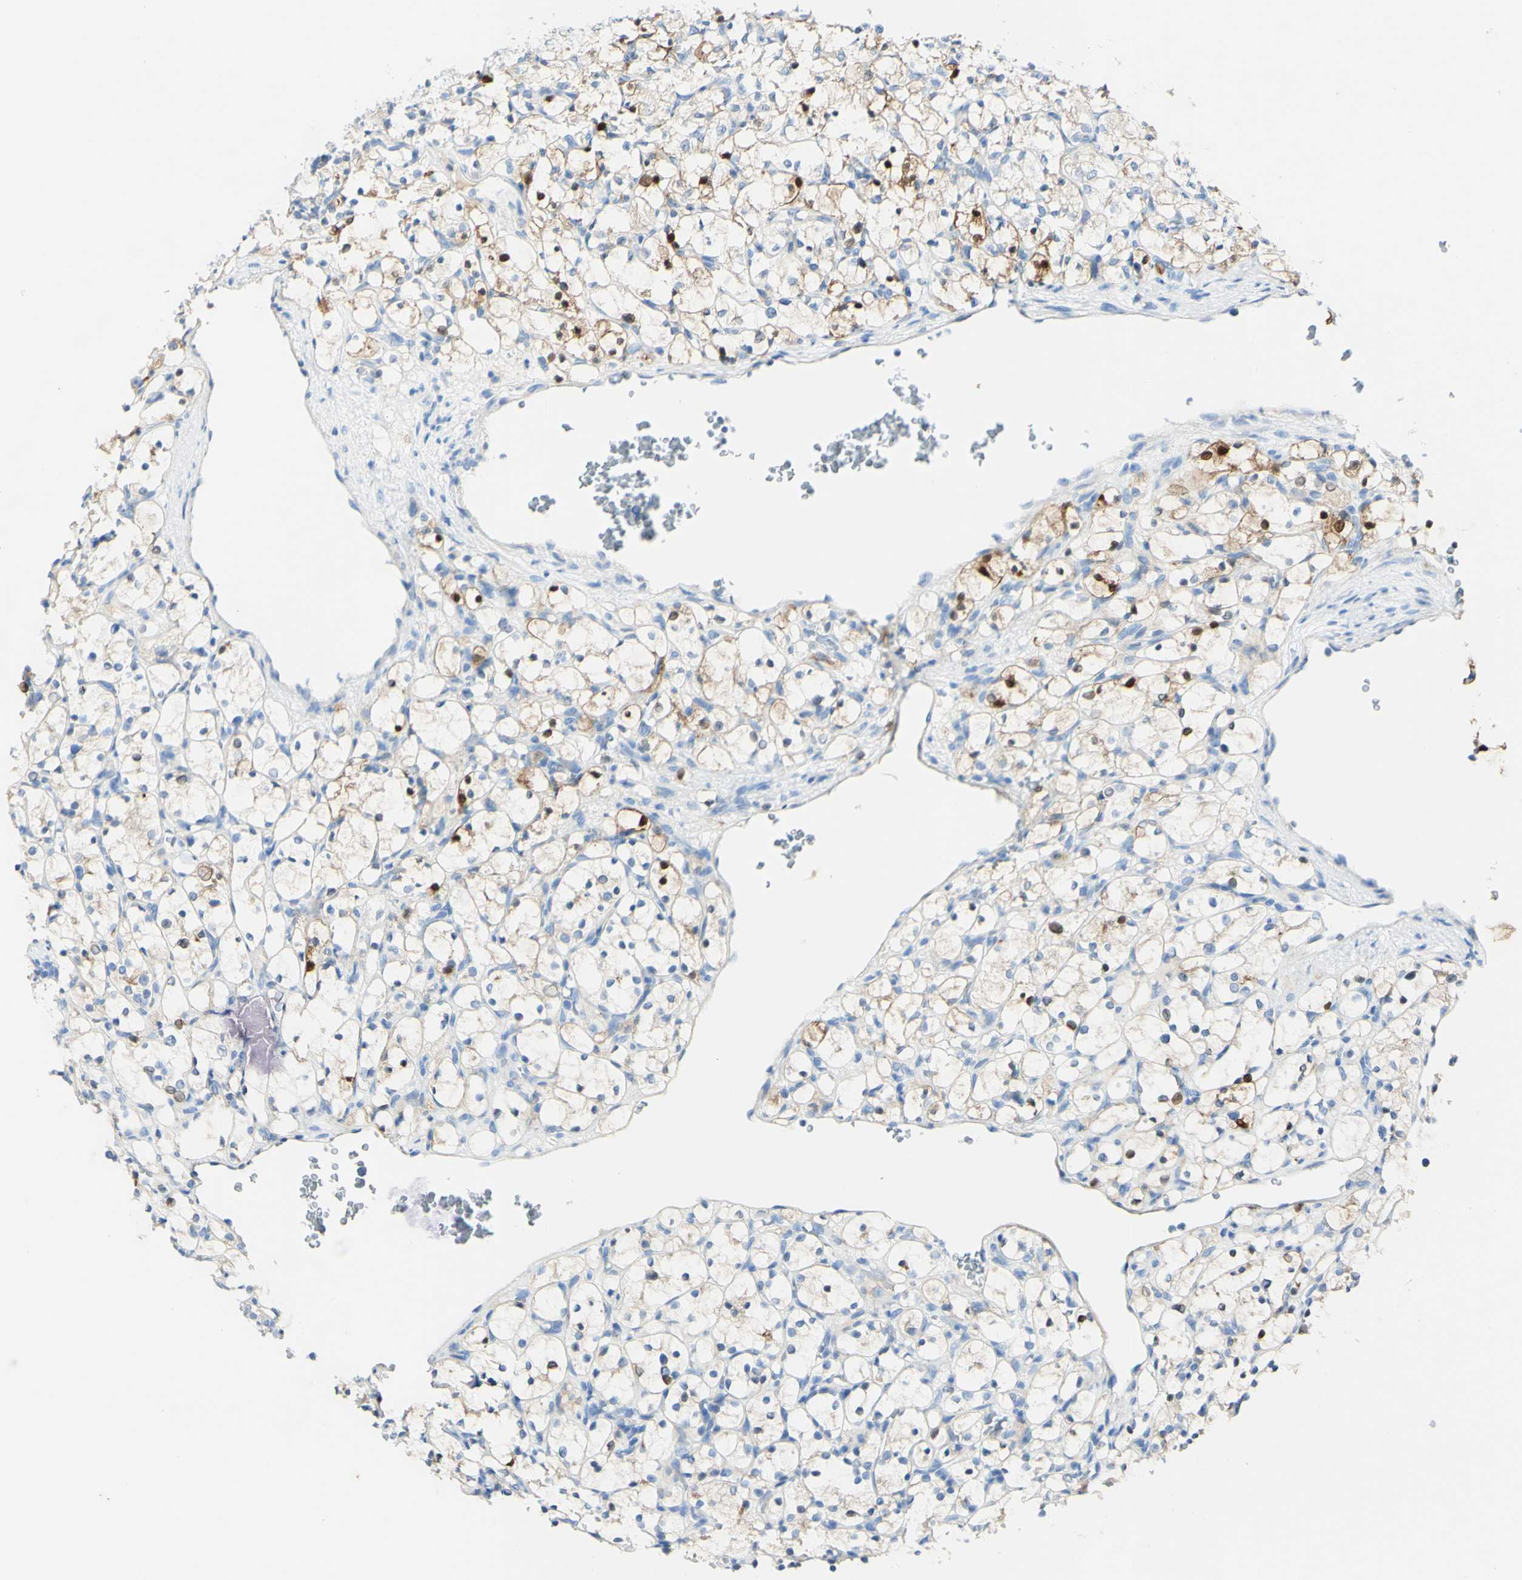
{"staining": {"intensity": "strong", "quantity": "25%-75%", "location": "cytoplasmic/membranous,nuclear"}, "tissue": "renal cancer", "cell_type": "Tumor cells", "image_type": "cancer", "snomed": [{"axis": "morphology", "description": "Adenocarcinoma, NOS"}, {"axis": "topography", "description": "Kidney"}], "caption": "Renal adenocarcinoma stained with a brown dye shows strong cytoplasmic/membranous and nuclear positive positivity in approximately 25%-75% of tumor cells.", "gene": "PIGR", "patient": {"sex": "female", "age": 69}}